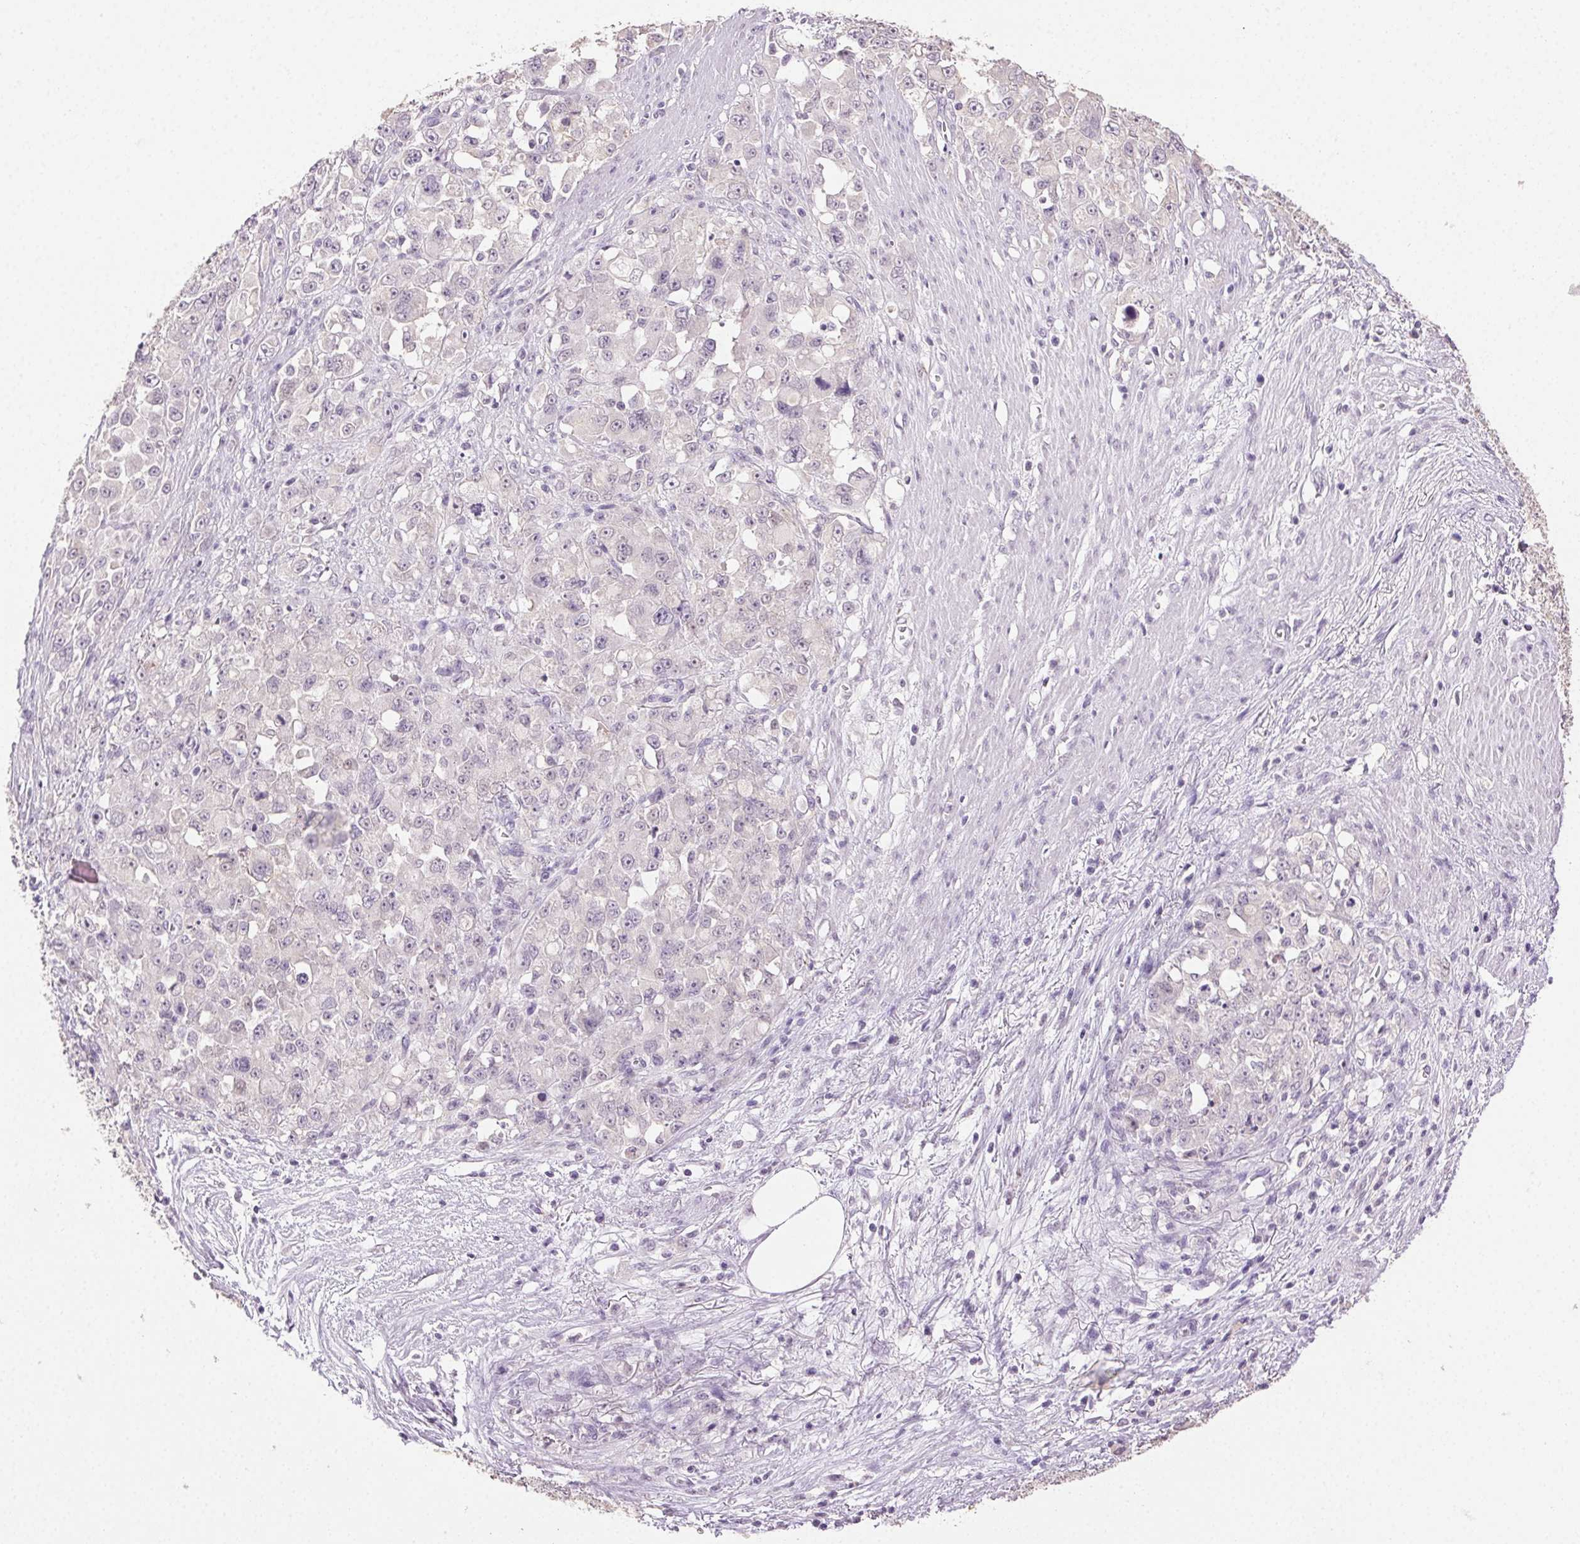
{"staining": {"intensity": "negative", "quantity": "none", "location": "none"}, "tissue": "stomach cancer", "cell_type": "Tumor cells", "image_type": "cancer", "snomed": [{"axis": "morphology", "description": "Adenocarcinoma, NOS"}, {"axis": "topography", "description": "Stomach"}], "caption": "This is an immunohistochemistry (IHC) photomicrograph of stomach cancer (adenocarcinoma). There is no expression in tumor cells.", "gene": "CLDN10", "patient": {"sex": "female", "age": 76}}